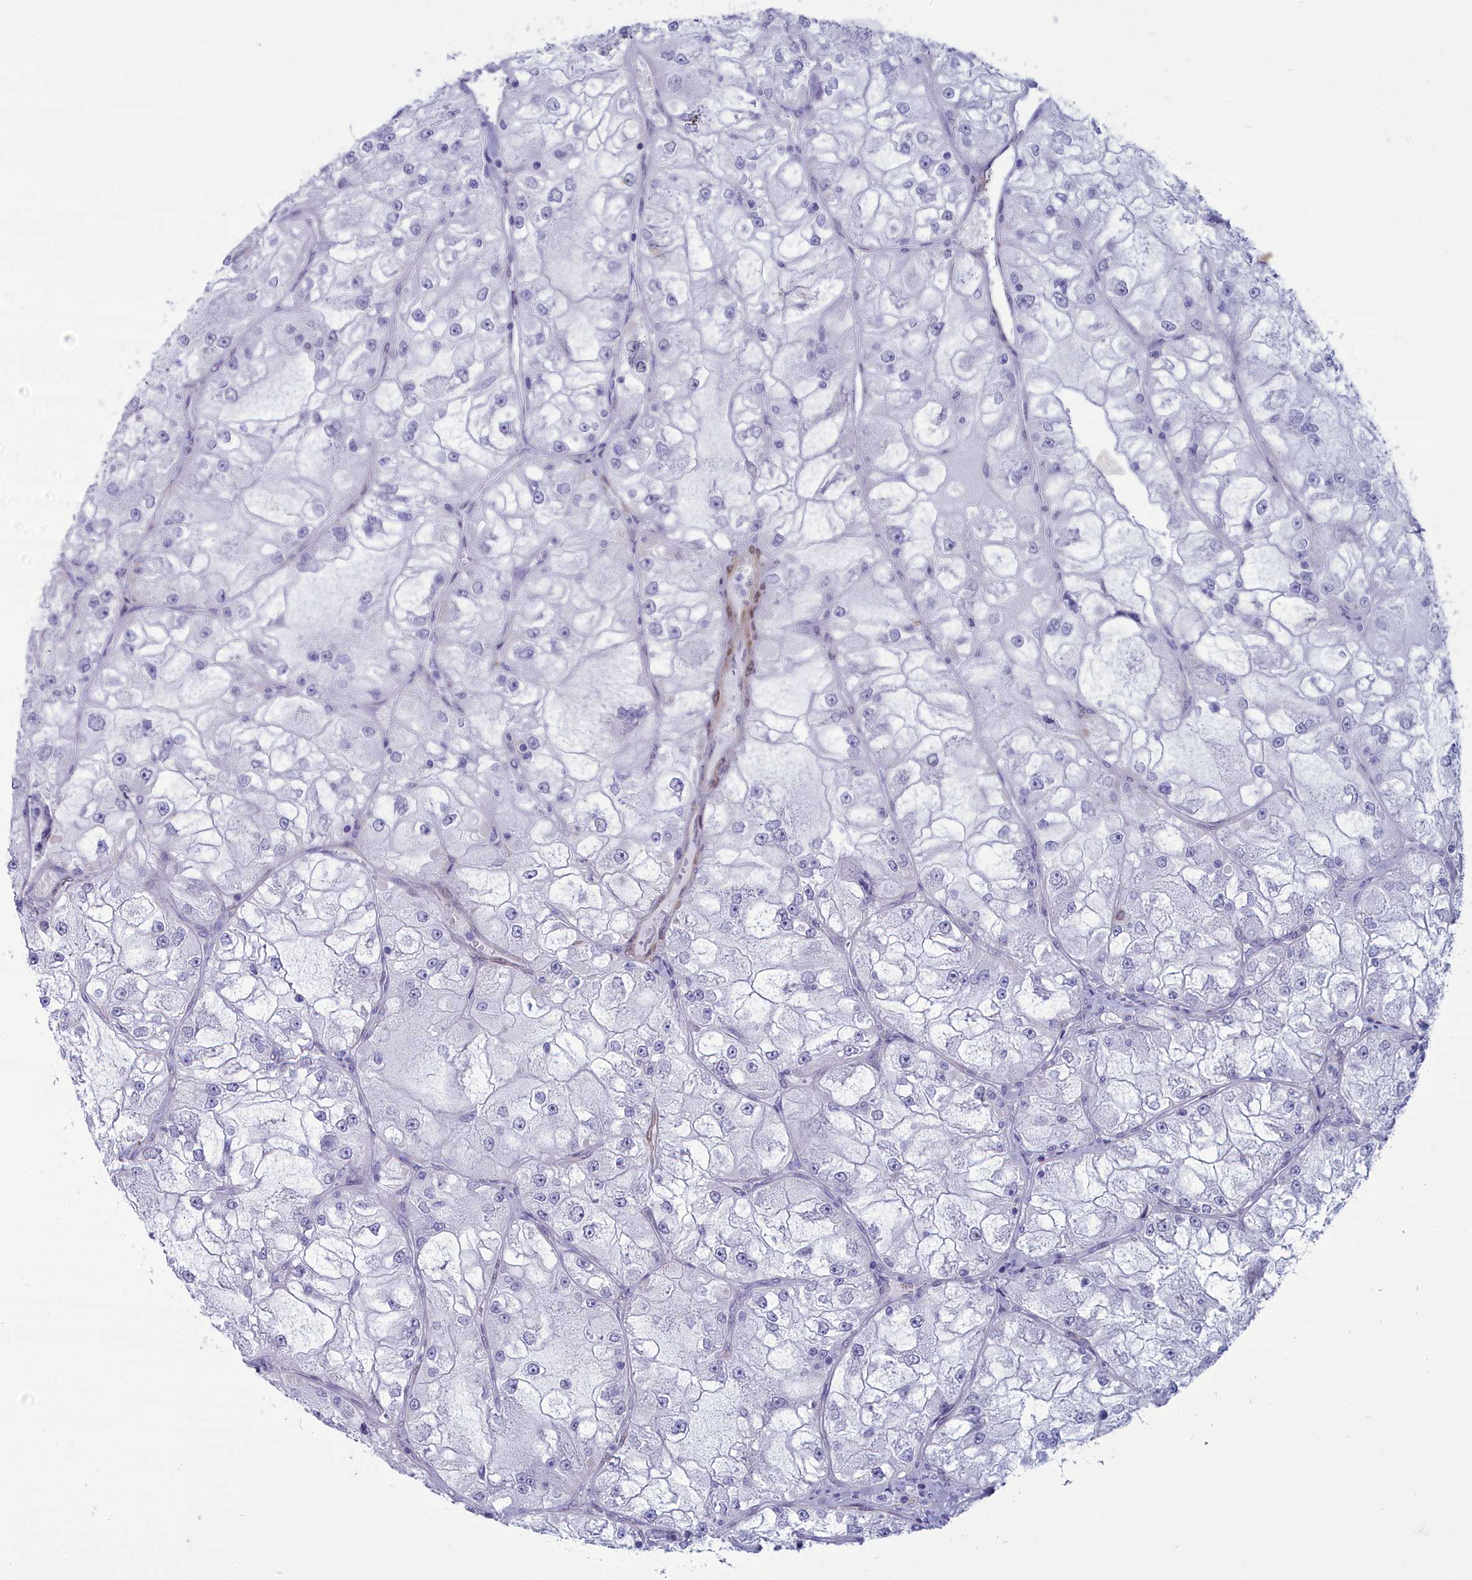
{"staining": {"intensity": "negative", "quantity": "none", "location": "none"}, "tissue": "renal cancer", "cell_type": "Tumor cells", "image_type": "cancer", "snomed": [{"axis": "morphology", "description": "Adenocarcinoma, NOS"}, {"axis": "topography", "description": "Kidney"}], "caption": "The immunohistochemistry micrograph has no significant staining in tumor cells of renal cancer tissue.", "gene": "PPP1R14A", "patient": {"sex": "female", "age": 72}}